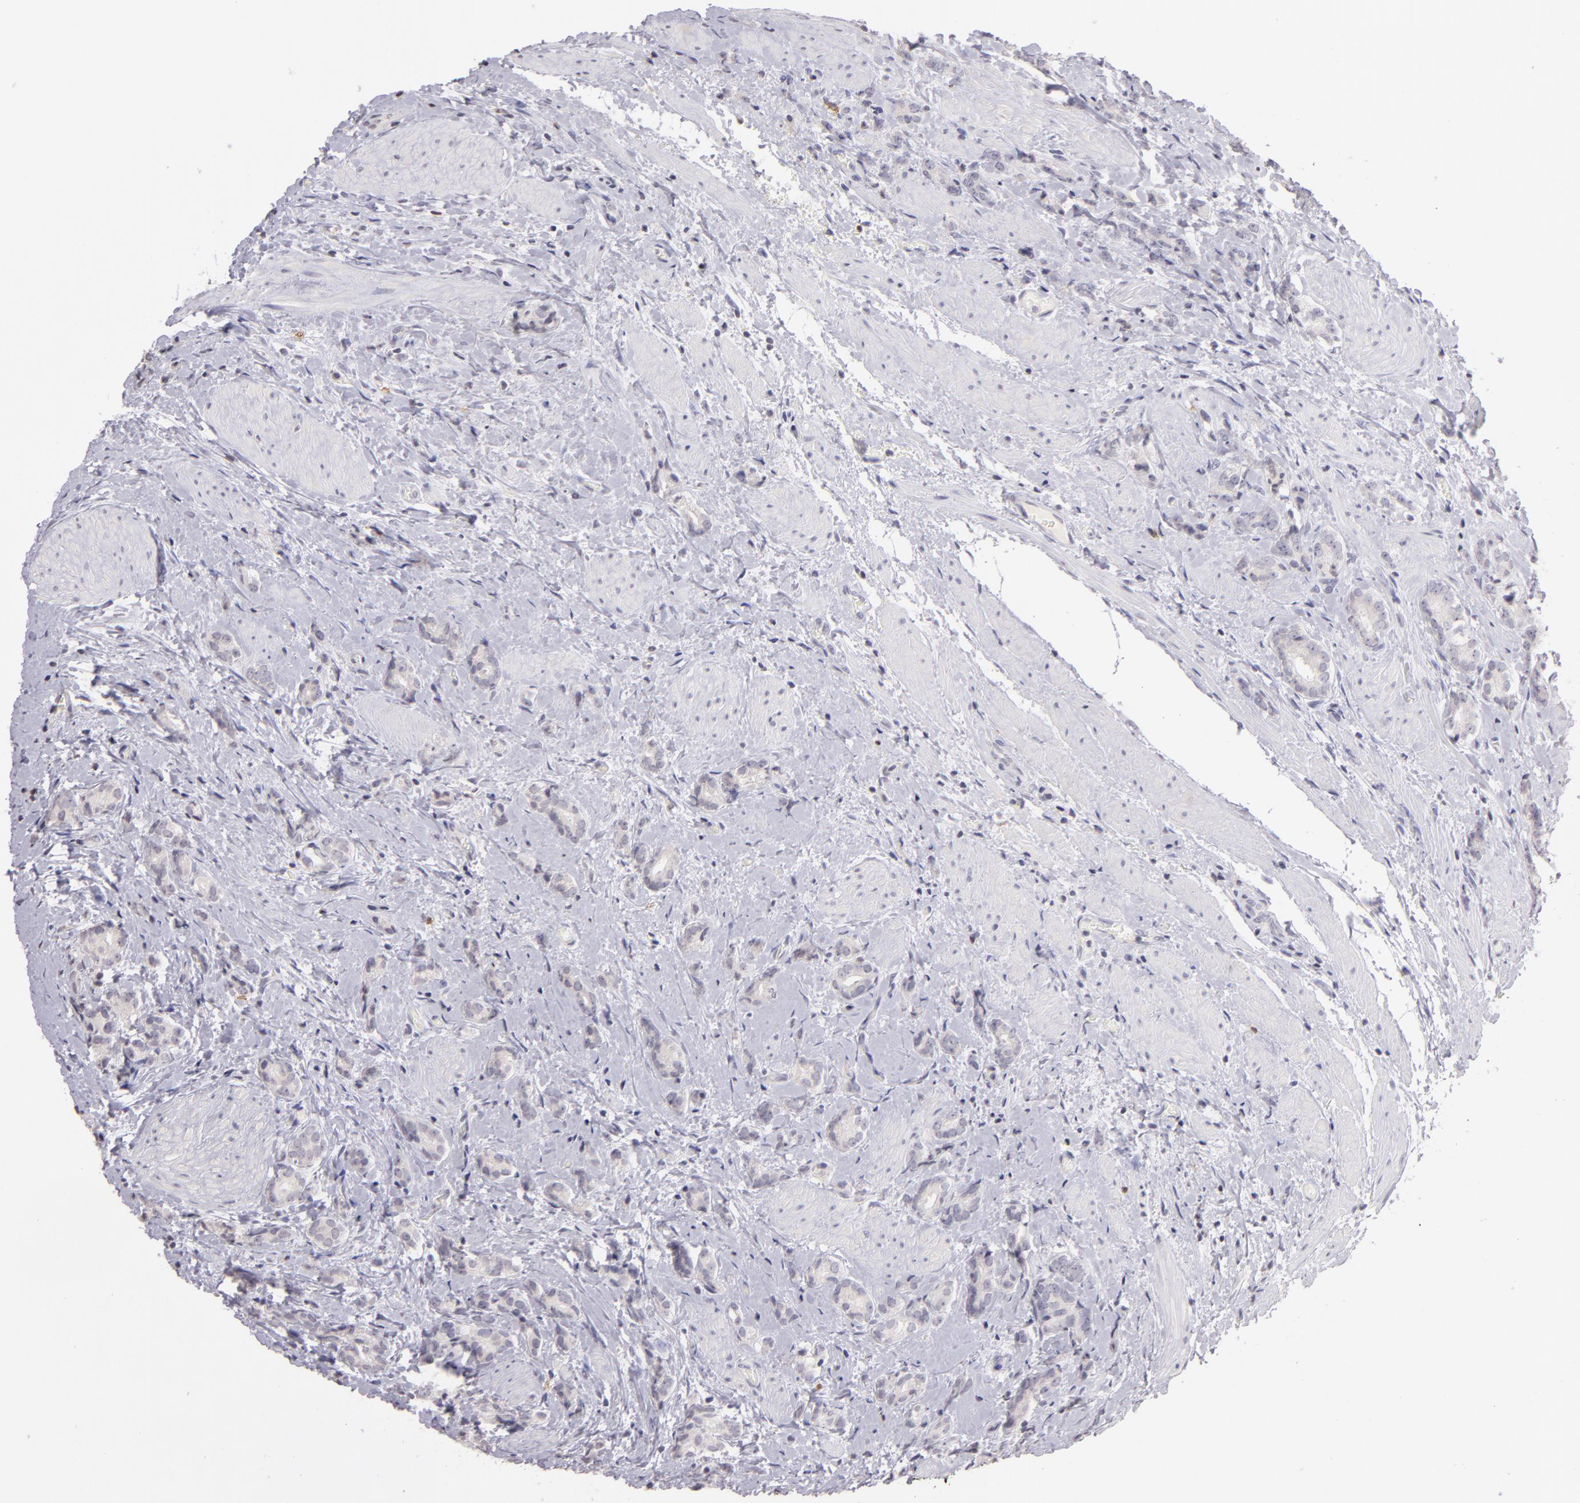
{"staining": {"intensity": "negative", "quantity": "none", "location": "none"}, "tissue": "prostate cancer", "cell_type": "Tumor cells", "image_type": "cancer", "snomed": [{"axis": "morphology", "description": "Adenocarcinoma, Medium grade"}, {"axis": "topography", "description": "Prostate"}], "caption": "Immunohistochemistry (IHC) histopathology image of prostate cancer stained for a protein (brown), which reveals no staining in tumor cells.", "gene": "IL2RA", "patient": {"sex": "male", "age": 59}}